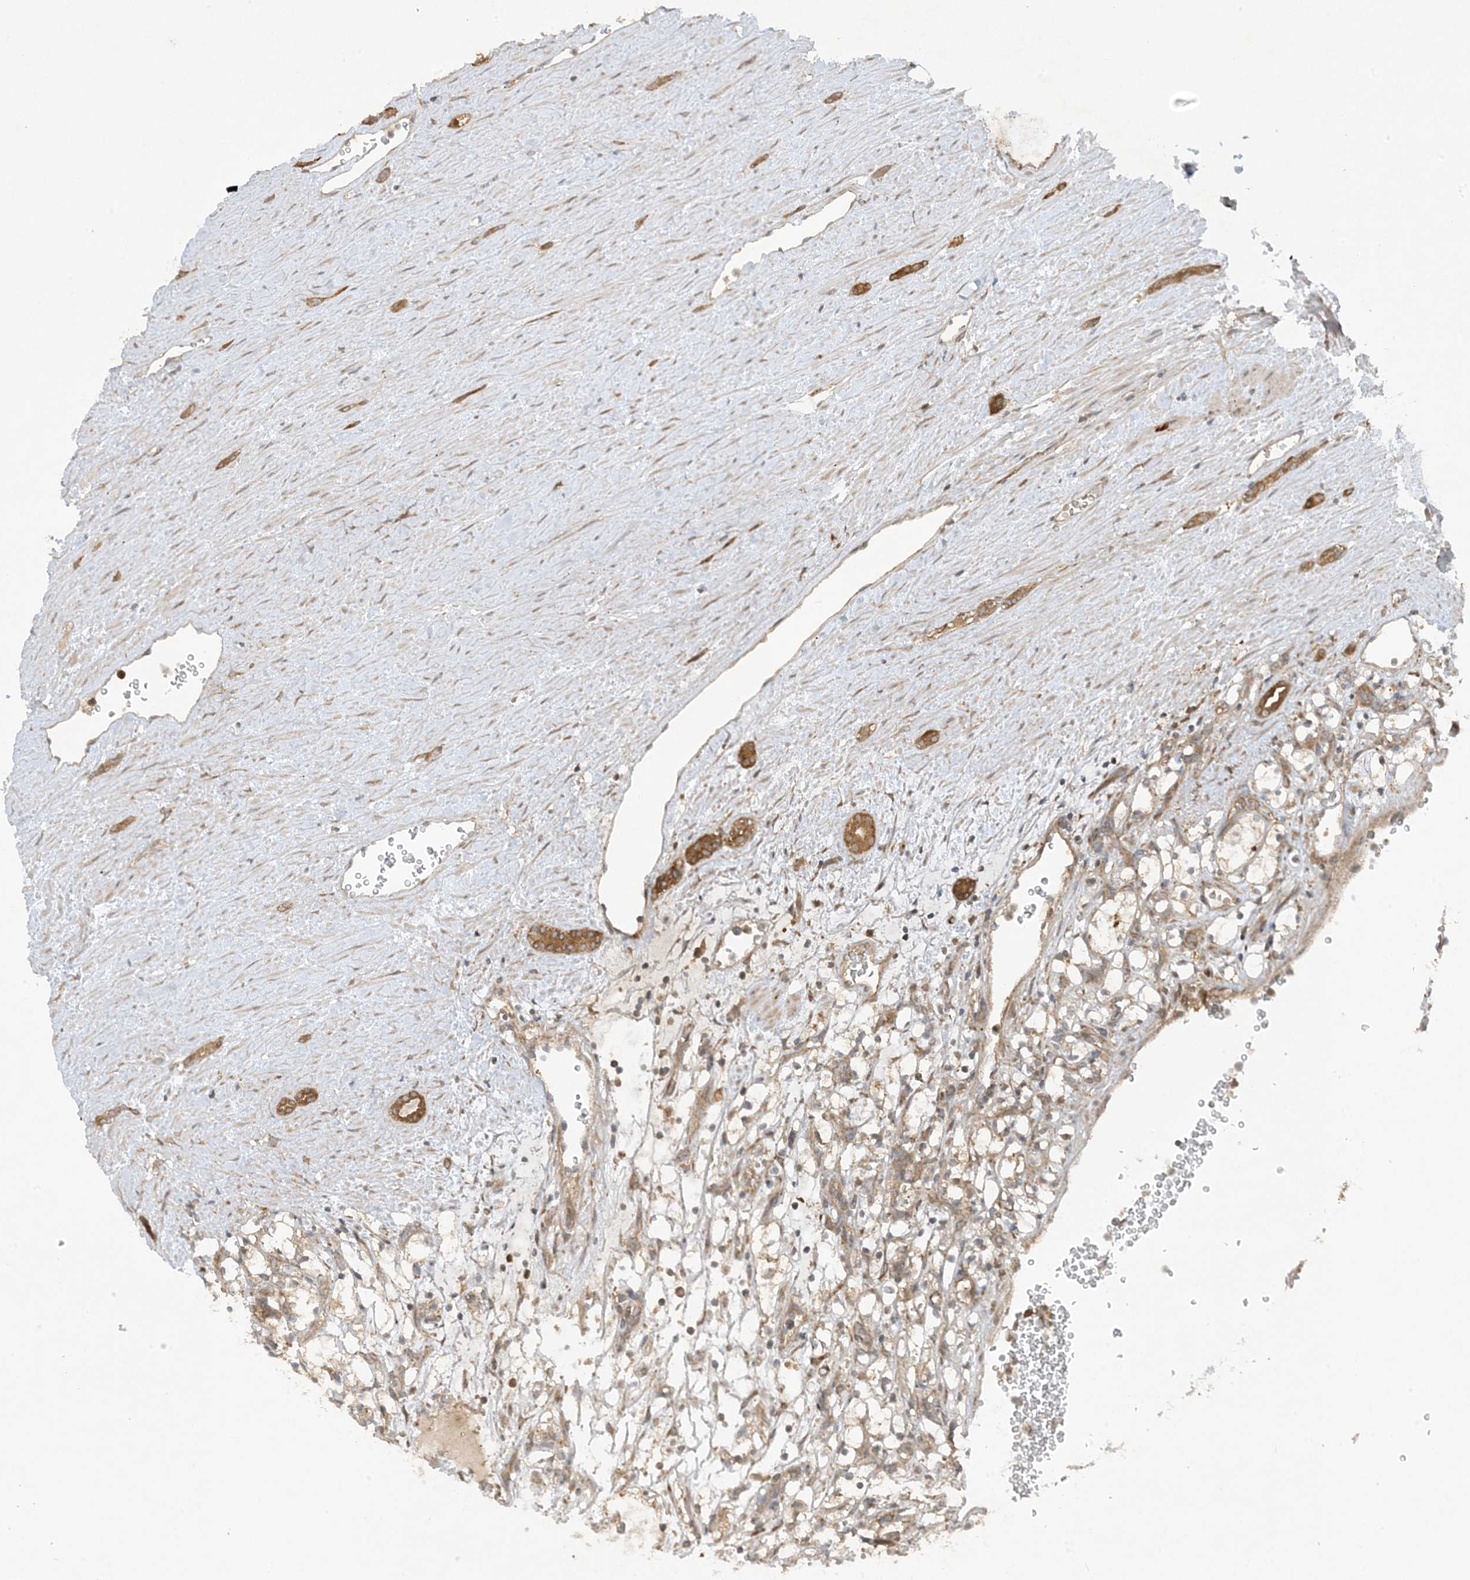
{"staining": {"intensity": "weak", "quantity": "25%-75%", "location": "cytoplasmic/membranous"}, "tissue": "renal cancer", "cell_type": "Tumor cells", "image_type": "cancer", "snomed": [{"axis": "morphology", "description": "Adenocarcinoma, NOS"}, {"axis": "topography", "description": "Kidney"}], "caption": "High-power microscopy captured an immunohistochemistry (IHC) histopathology image of renal cancer (adenocarcinoma), revealing weak cytoplasmic/membranous staining in approximately 25%-75% of tumor cells. (DAB = brown stain, brightfield microscopy at high magnification).", "gene": "STAM2", "patient": {"sex": "female", "age": 69}}